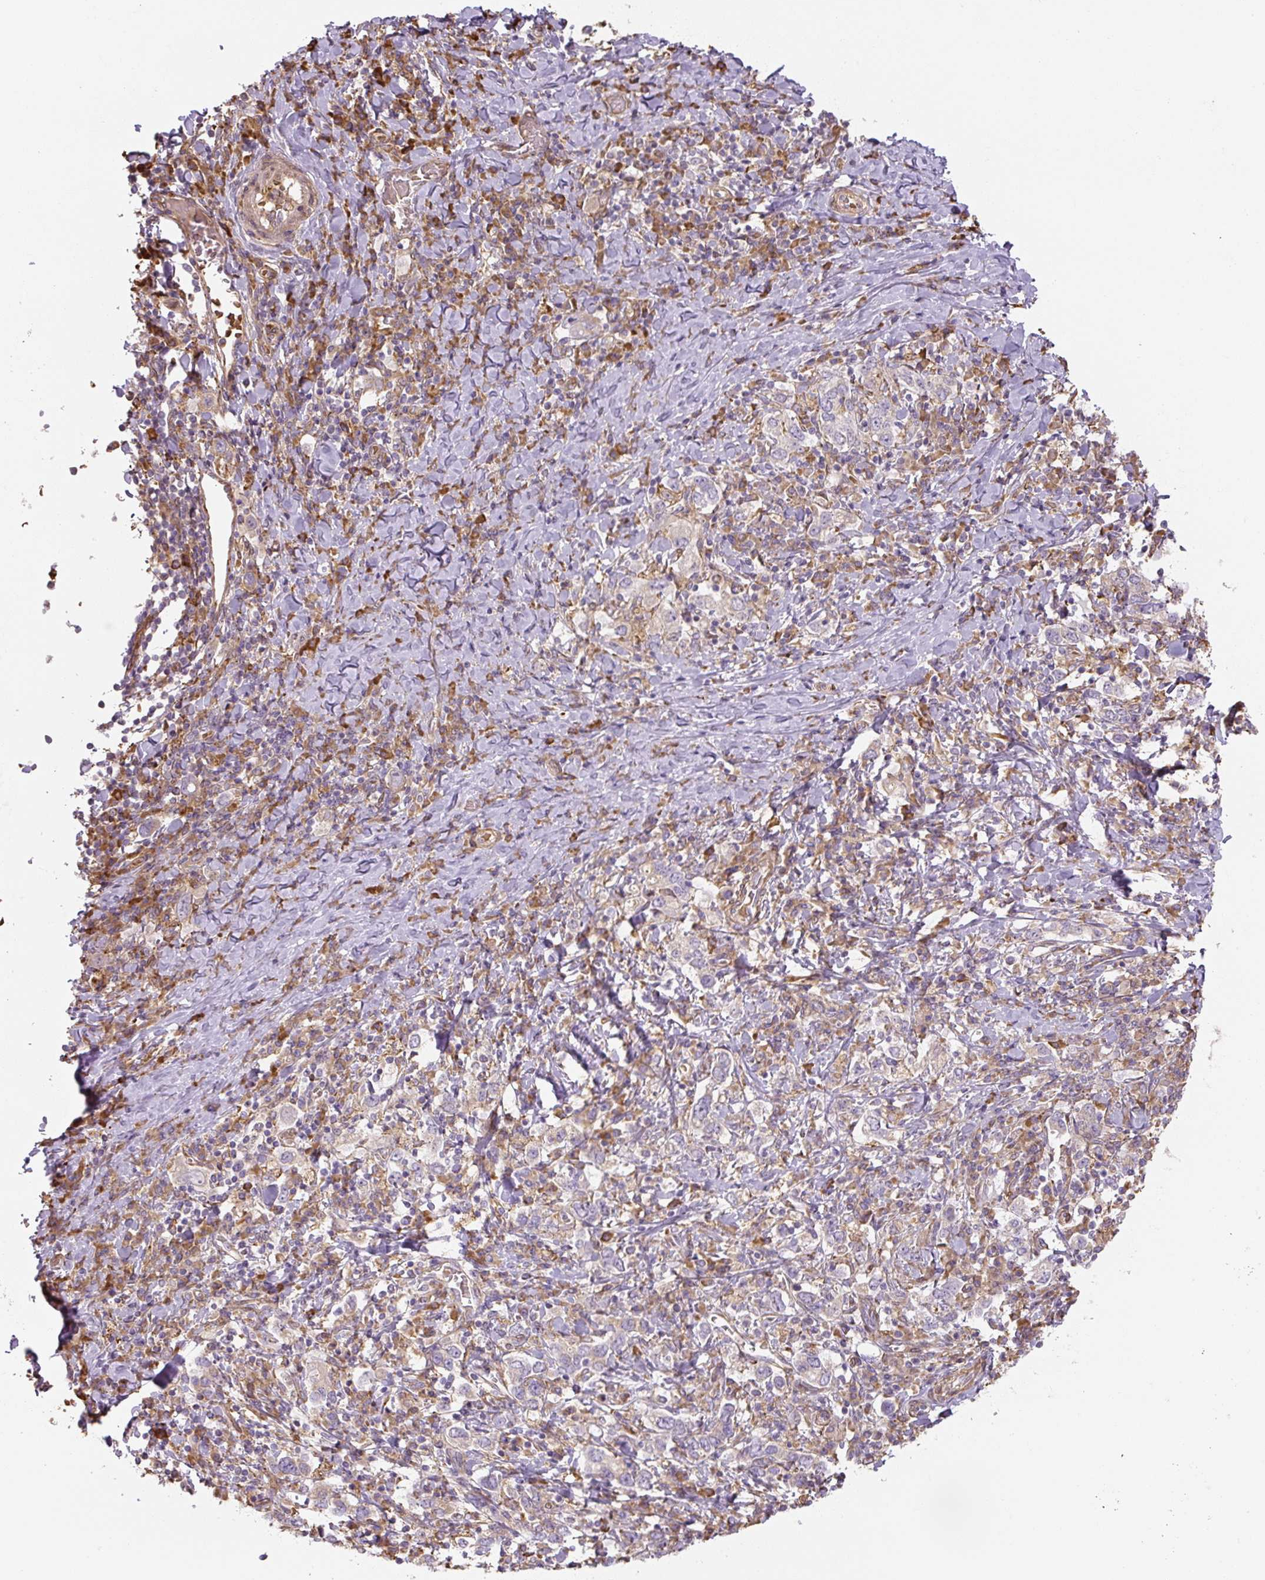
{"staining": {"intensity": "negative", "quantity": "none", "location": "none"}, "tissue": "stomach cancer", "cell_type": "Tumor cells", "image_type": "cancer", "snomed": [{"axis": "morphology", "description": "Adenocarcinoma, NOS"}, {"axis": "topography", "description": "Stomach, upper"}, {"axis": "topography", "description": "Stomach"}], "caption": "The histopathology image displays no staining of tumor cells in stomach adenocarcinoma.", "gene": "RASA1", "patient": {"sex": "male", "age": 62}}